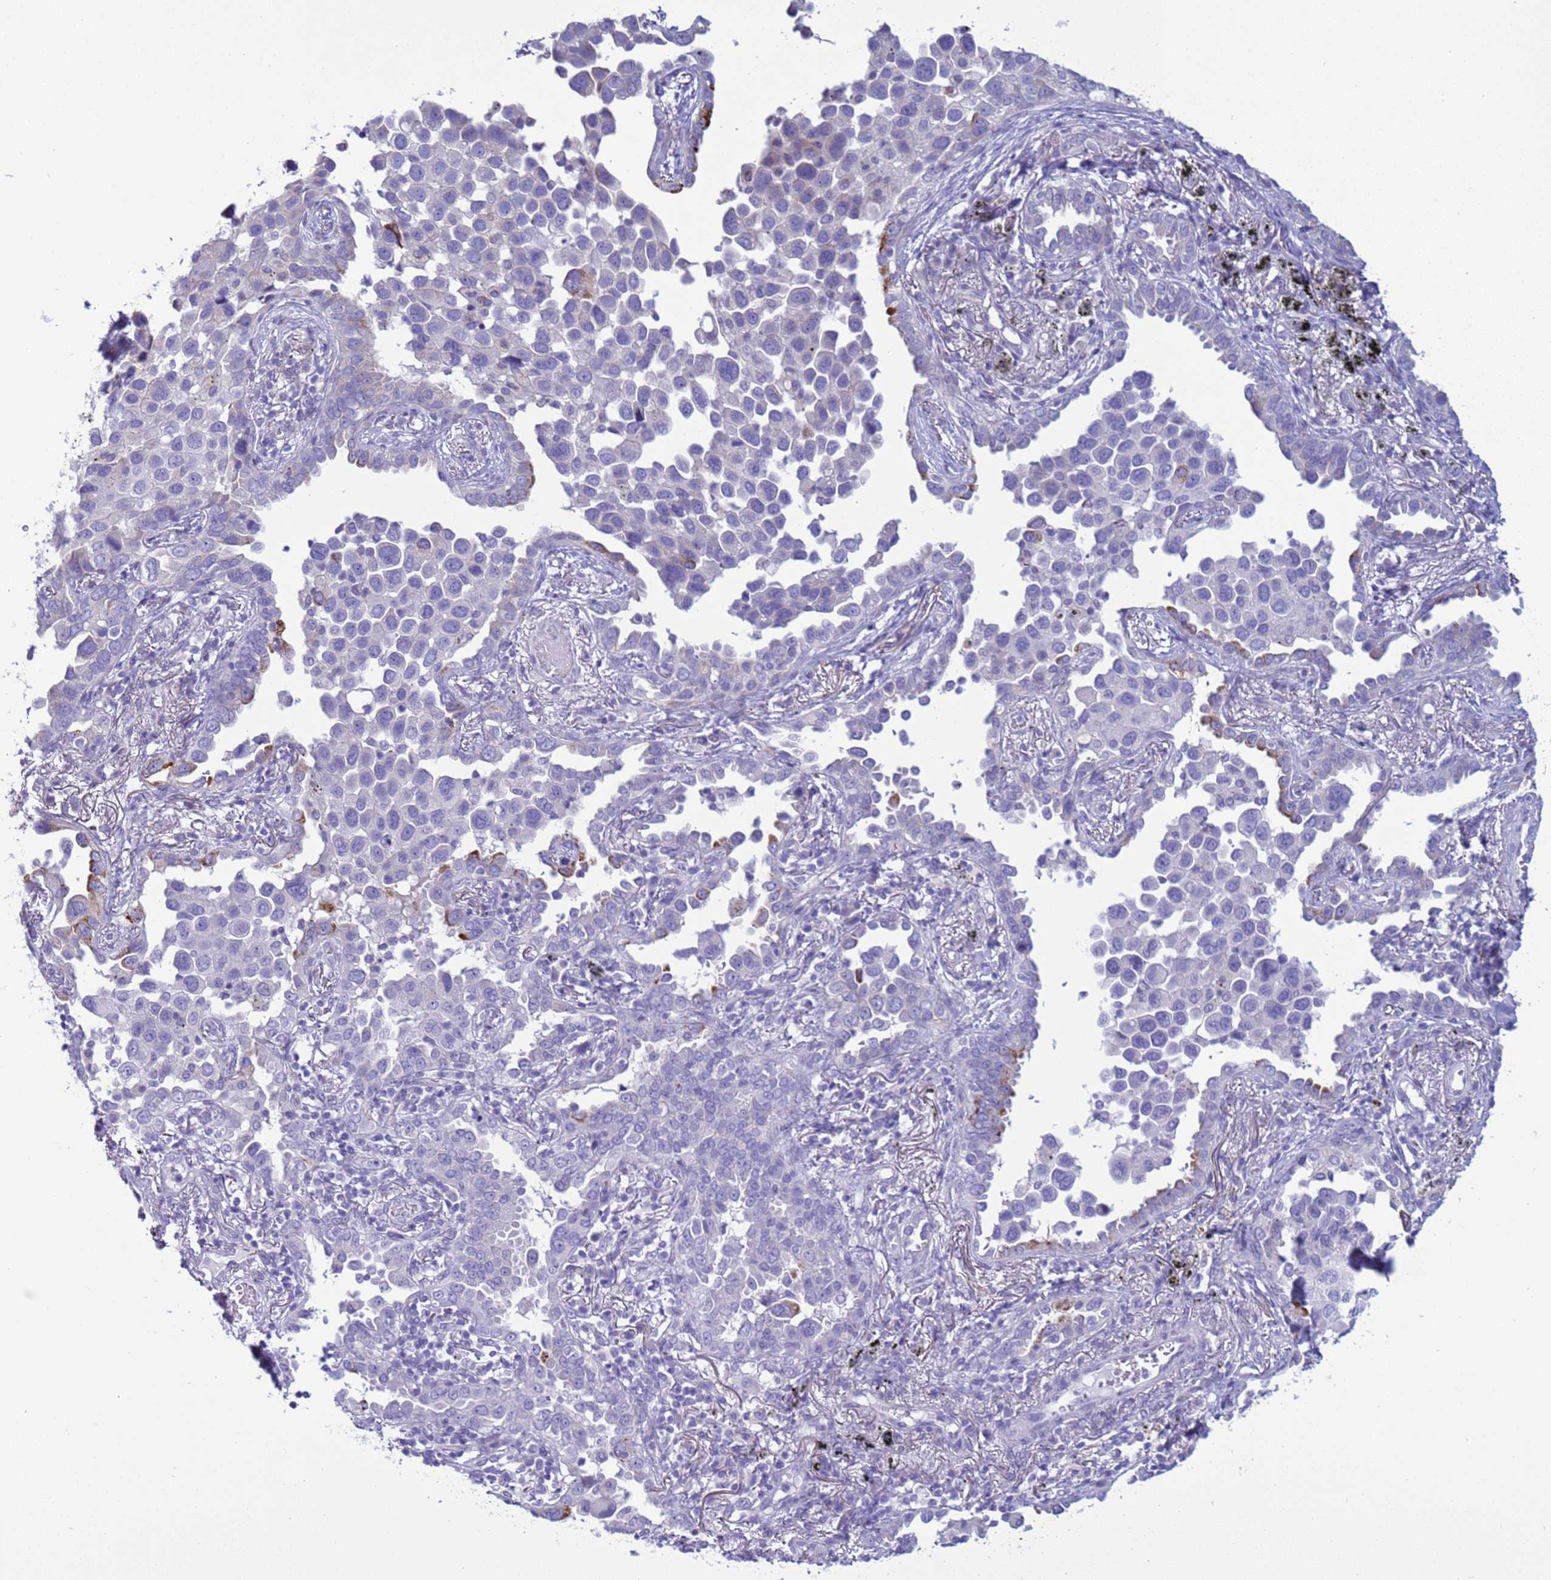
{"staining": {"intensity": "negative", "quantity": "none", "location": "none"}, "tissue": "lung cancer", "cell_type": "Tumor cells", "image_type": "cancer", "snomed": [{"axis": "morphology", "description": "Adenocarcinoma, NOS"}, {"axis": "topography", "description": "Lung"}], "caption": "This is an IHC photomicrograph of human adenocarcinoma (lung). There is no expression in tumor cells.", "gene": "CST4", "patient": {"sex": "male", "age": 67}}